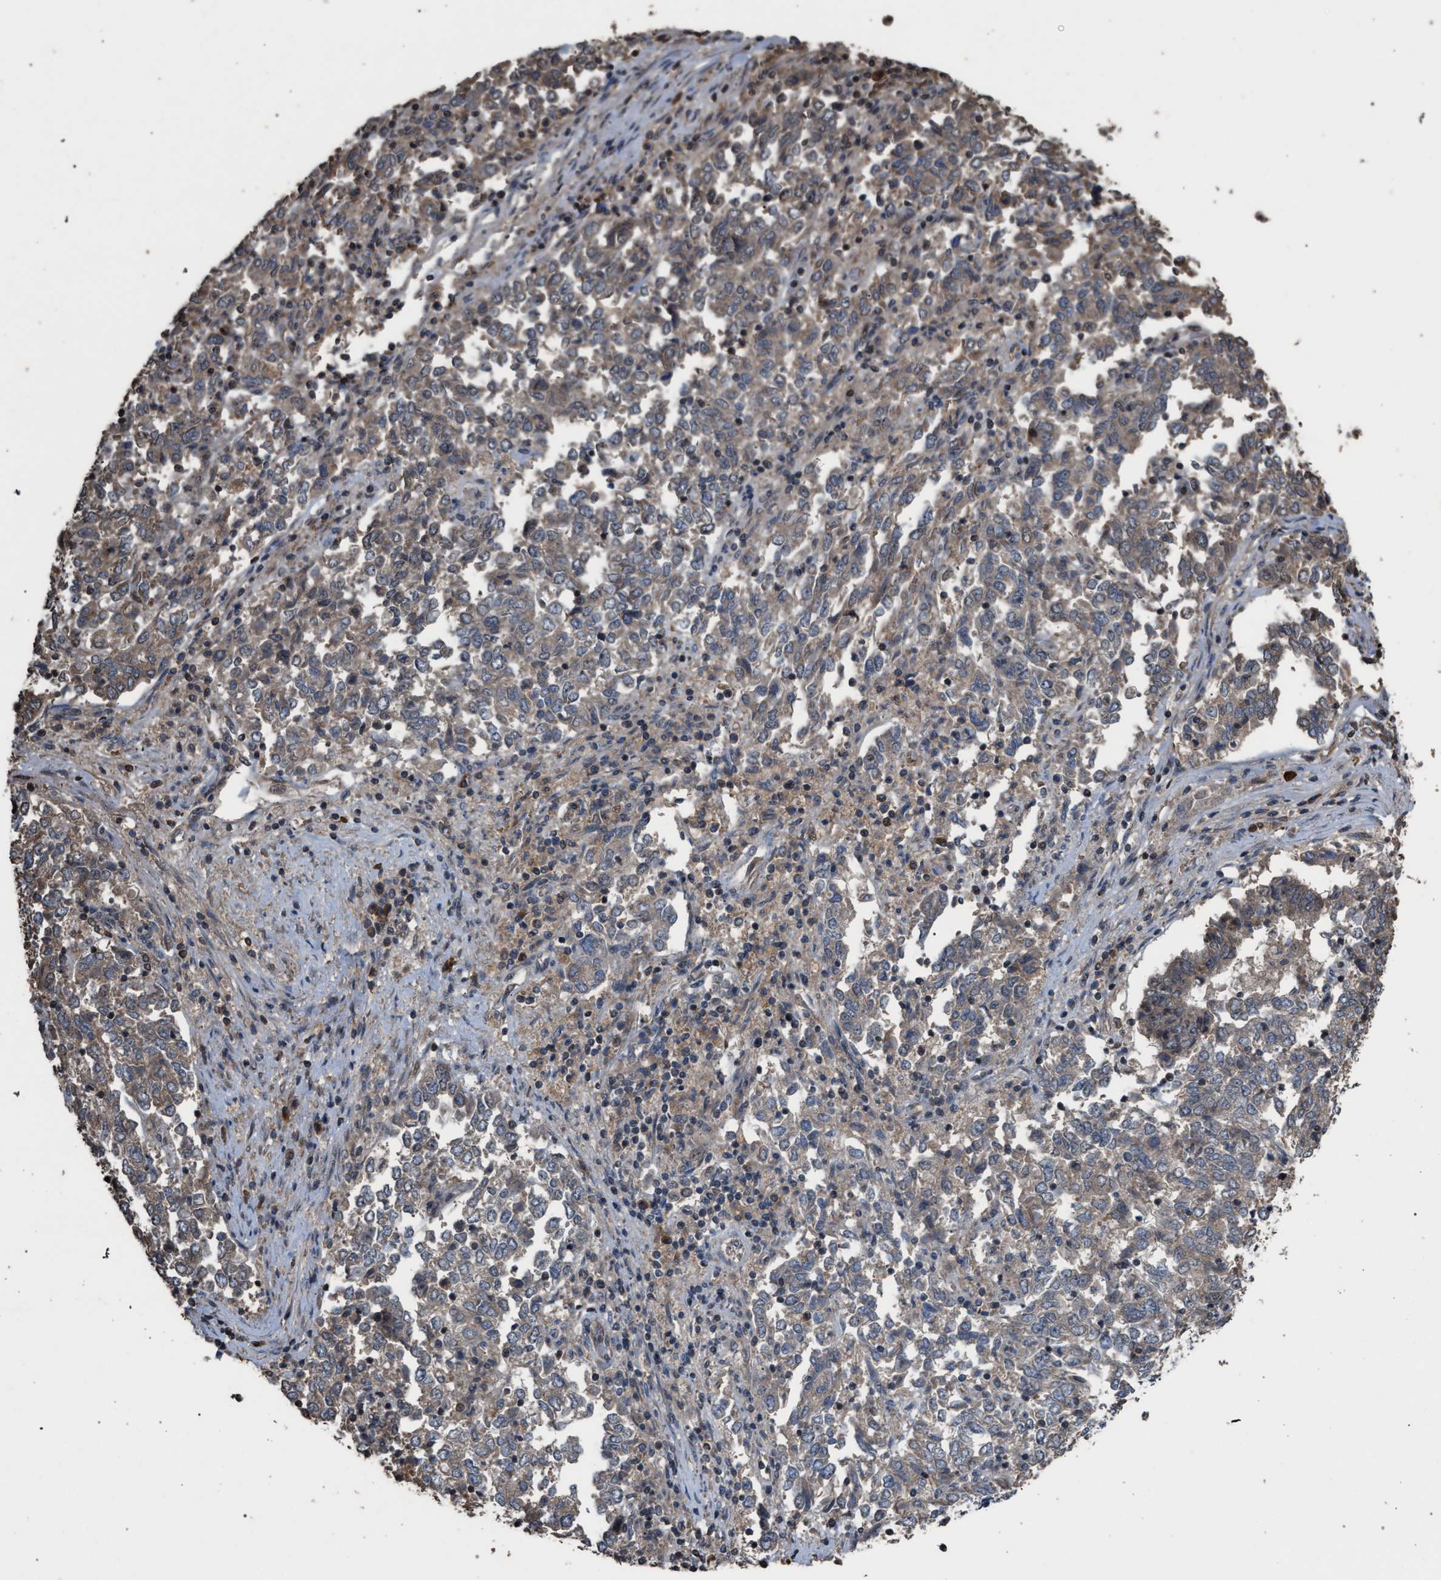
{"staining": {"intensity": "weak", "quantity": ">75%", "location": "cytoplasmic/membranous"}, "tissue": "endometrial cancer", "cell_type": "Tumor cells", "image_type": "cancer", "snomed": [{"axis": "morphology", "description": "Adenocarcinoma, NOS"}, {"axis": "topography", "description": "Endometrium"}], "caption": "Human adenocarcinoma (endometrial) stained for a protein (brown) exhibits weak cytoplasmic/membranous positive staining in approximately >75% of tumor cells.", "gene": "NAA35", "patient": {"sex": "female", "age": 80}}